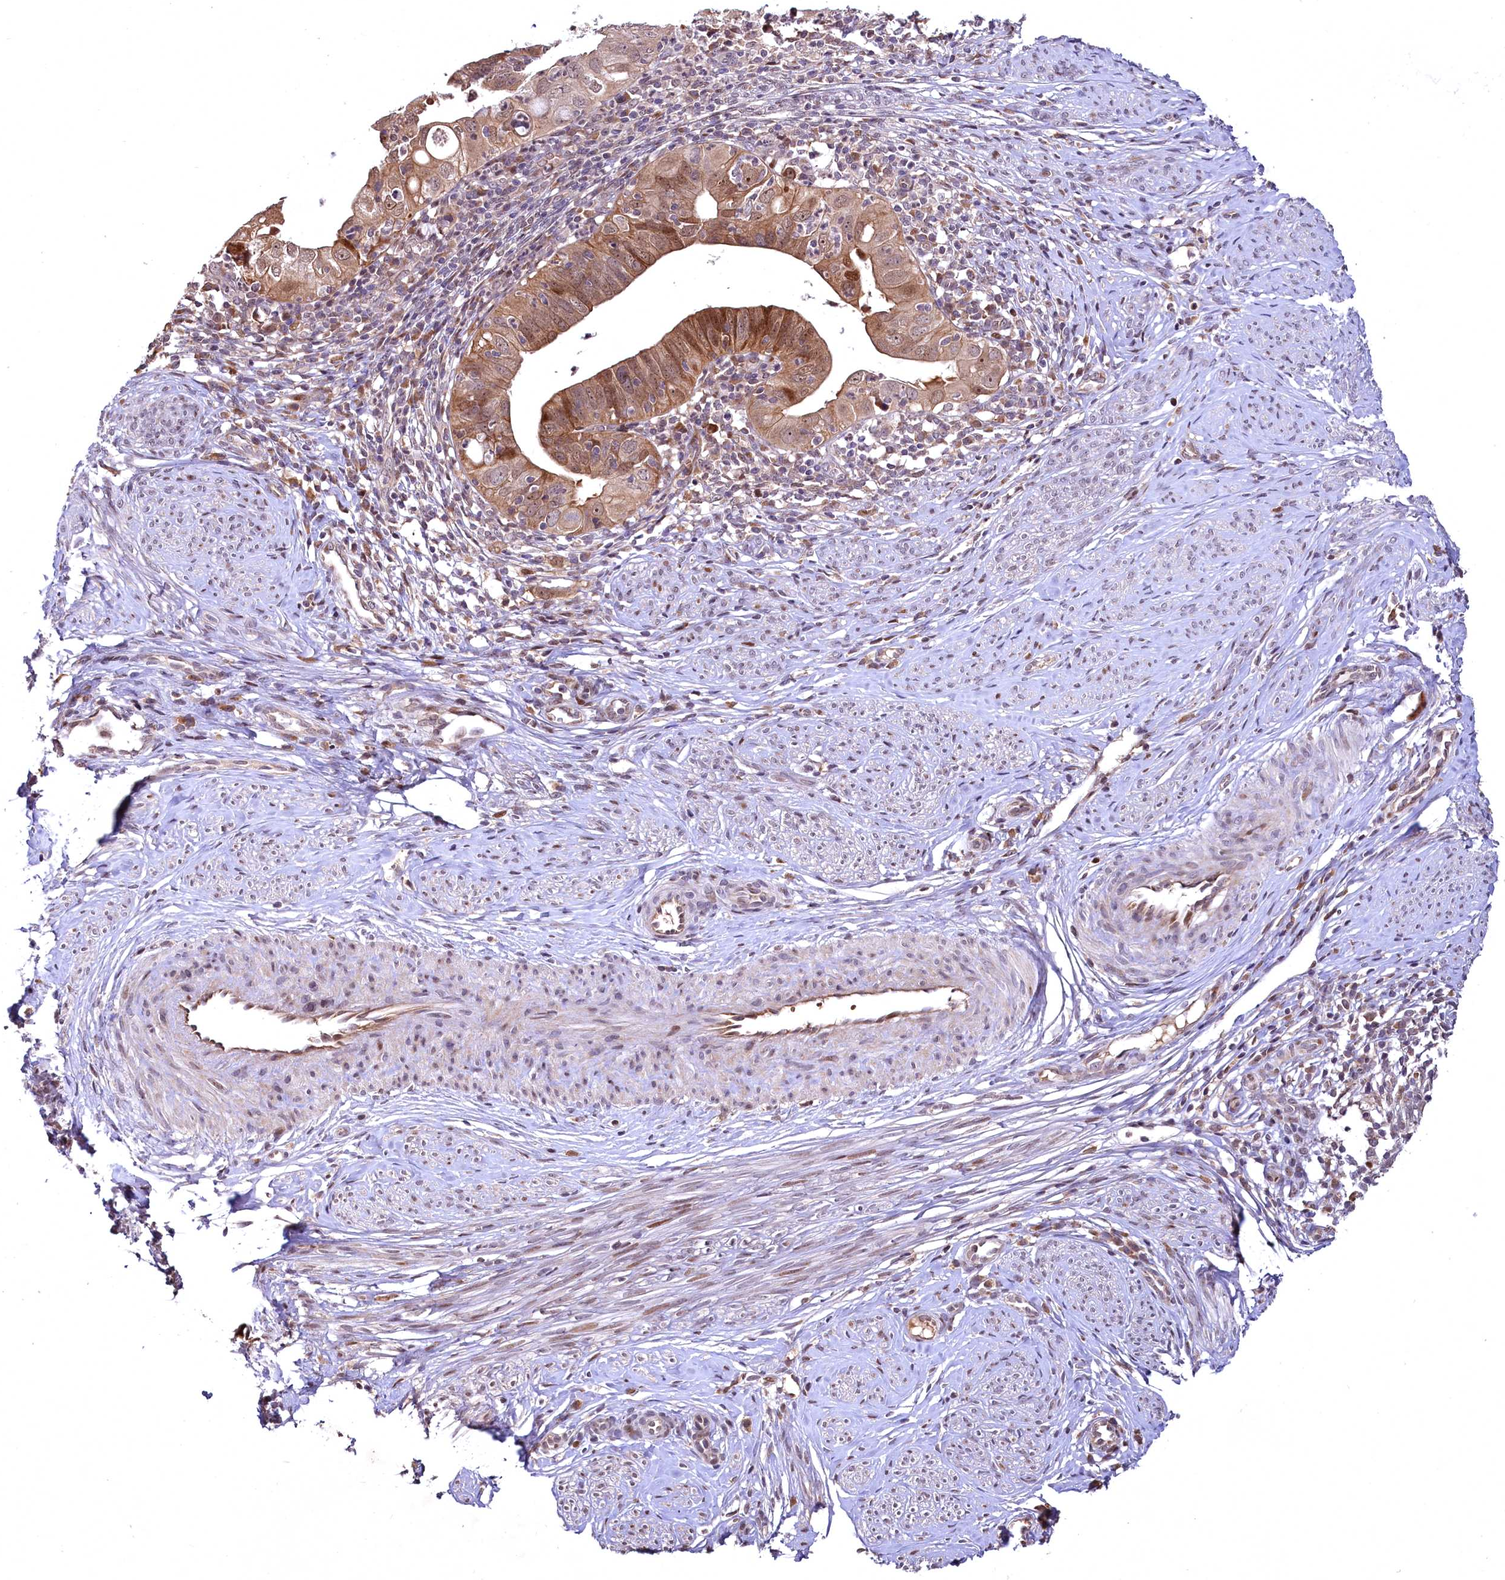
{"staining": {"intensity": "moderate", "quantity": "25%-75%", "location": "cytoplasmic/membranous"}, "tissue": "cervical cancer", "cell_type": "Tumor cells", "image_type": "cancer", "snomed": [{"axis": "morphology", "description": "Adenocarcinoma, NOS"}, {"axis": "topography", "description": "Cervix"}], "caption": "Immunohistochemistry (IHC) (DAB (3,3'-diaminobenzidine)) staining of human adenocarcinoma (cervical) displays moderate cytoplasmic/membranous protein expression in approximately 25%-75% of tumor cells. The staining is performed using DAB brown chromogen to label protein expression. The nuclei are counter-stained blue using hematoxylin.", "gene": "N4BP2L1", "patient": {"sex": "female", "age": 36}}